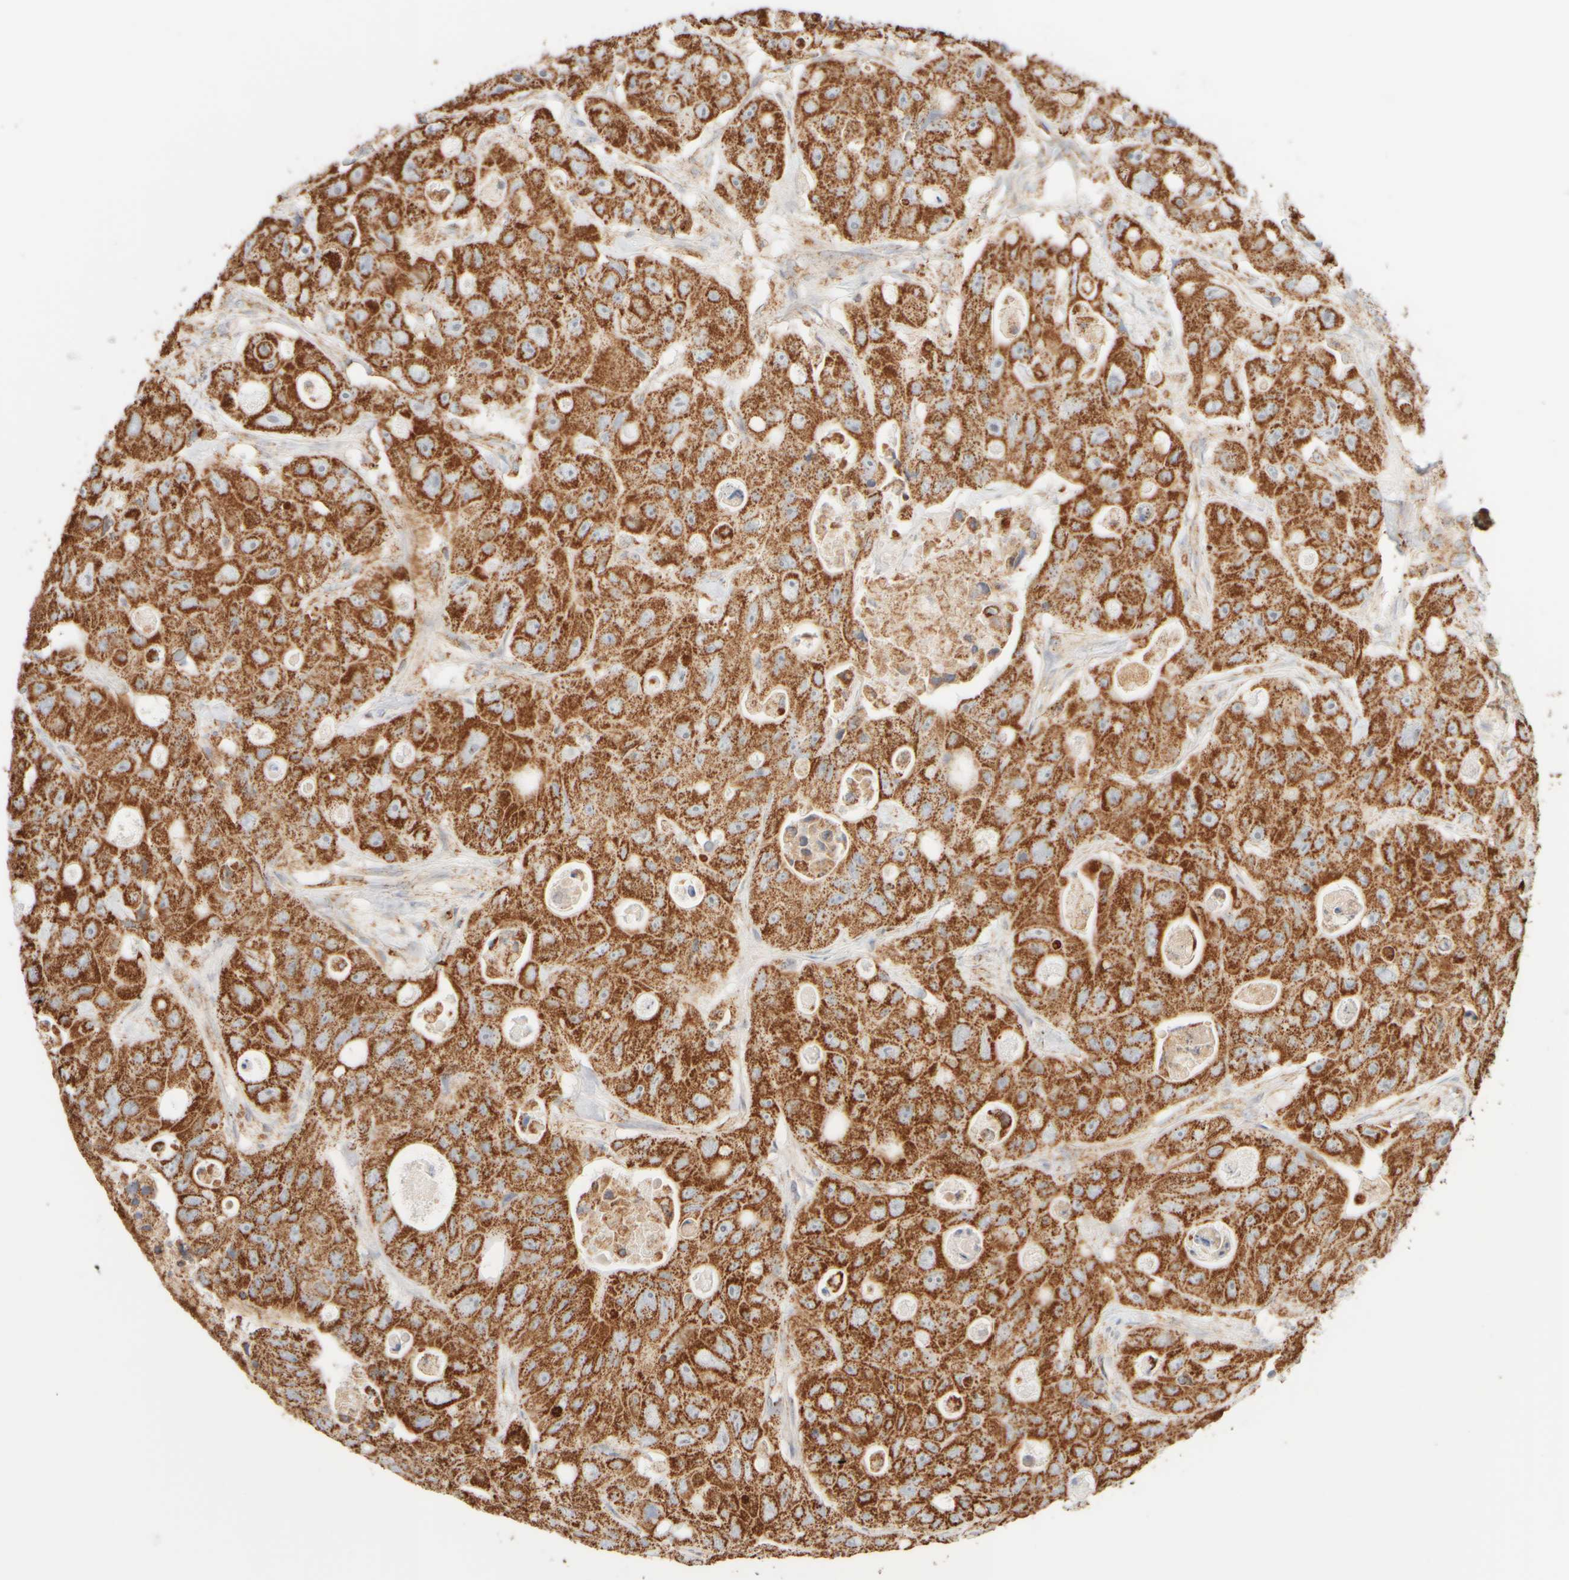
{"staining": {"intensity": "strong", "quantity": ">75%", "location": "cytoplasmic/membranous"}, "tissue": "colorectal cancer", "cell_type": "Tumor cells", "image_type": "cancer", "snomed": [{"axis": "morphology", "description": "Adenocarcinoma, NOS"}, {"axis": "topography", "description": "Colon"}], "caption": "The histopathology image demonstrates a brown stain indicating the presence of a protein in the cytoplasmic/membranous of tumor cells in colorectal cancer. (DAB (3,3'-diaminobenzidine) IHC, brown staining for protein, blue staining for nuclei).", "gene": "APBB2", "patient": {"sex": "female", "age": 46}}